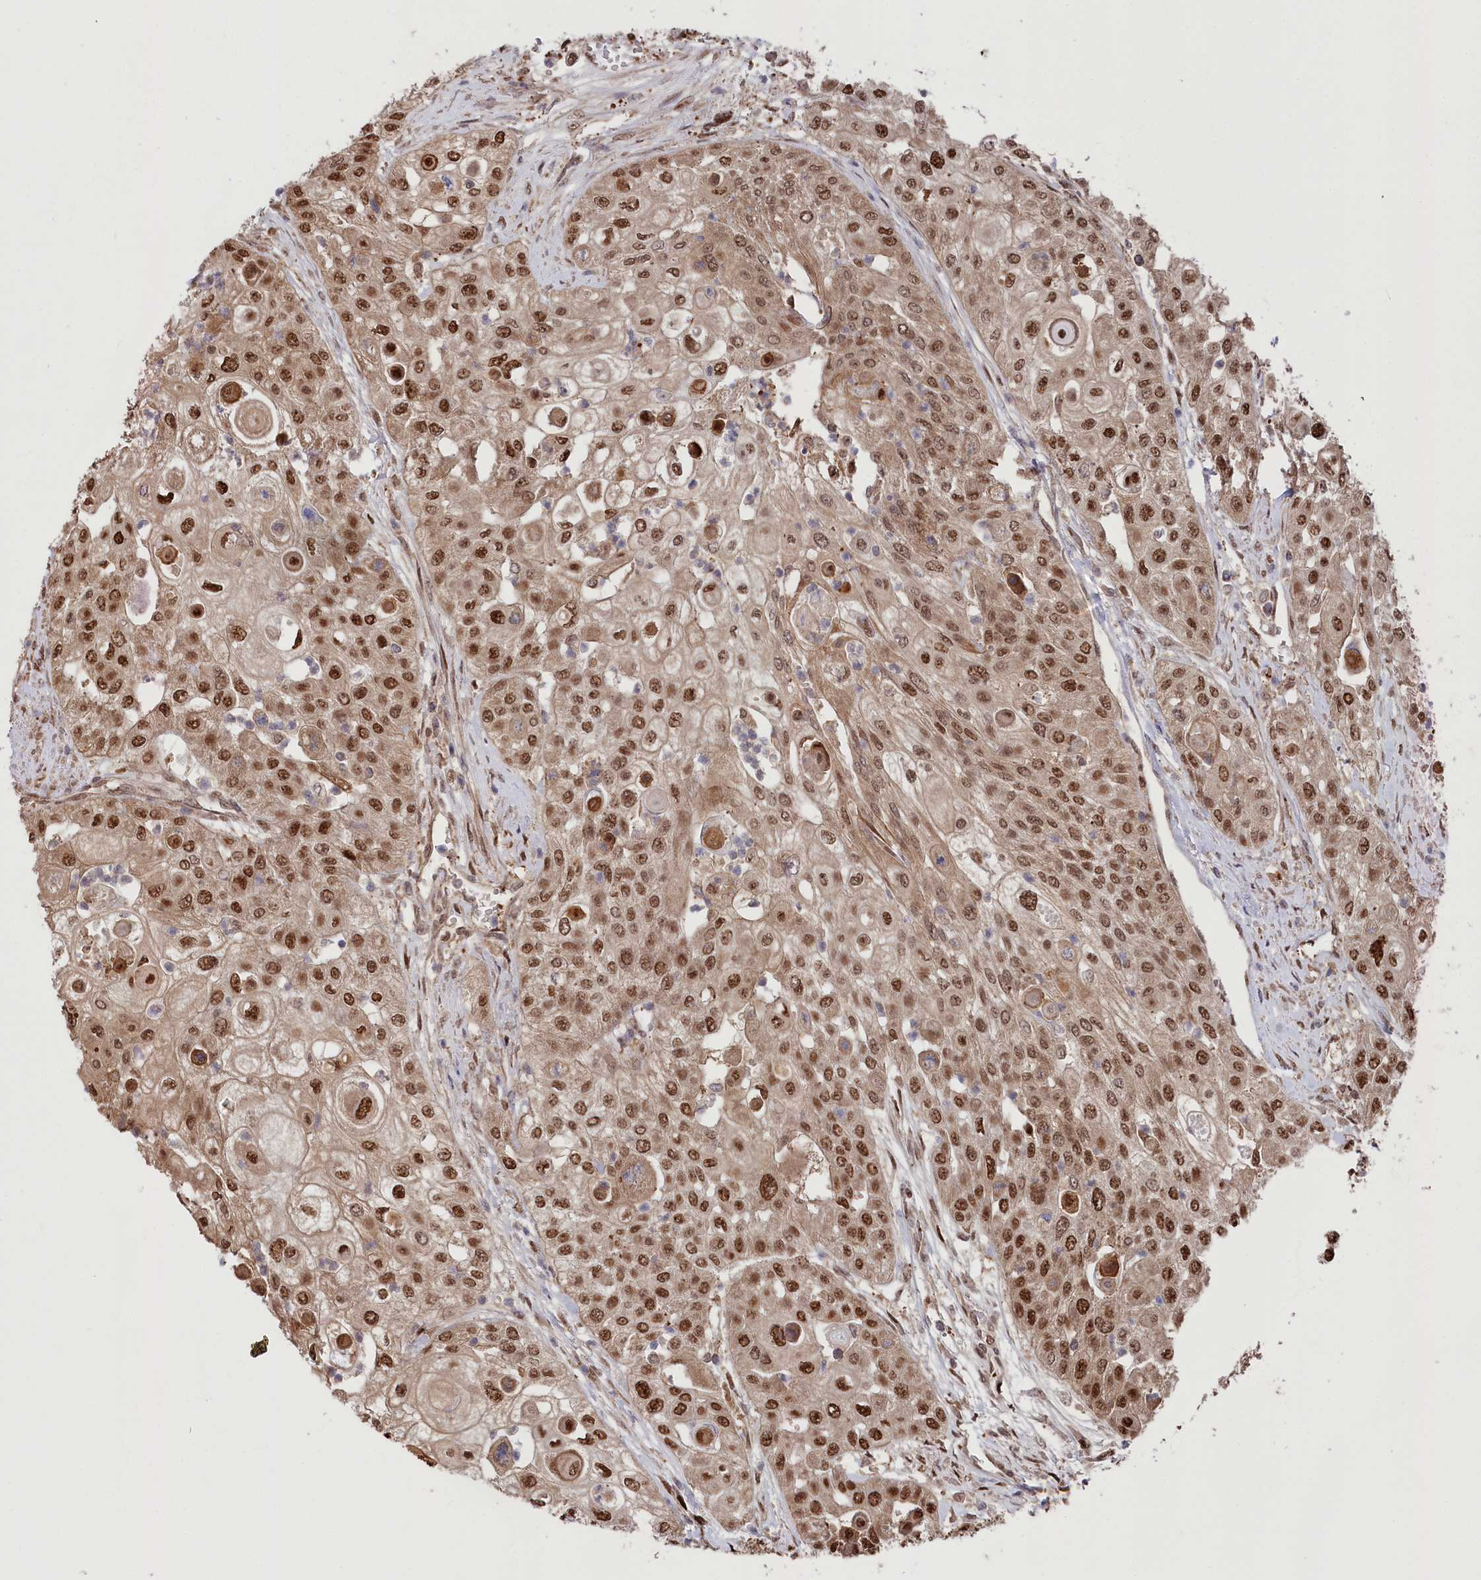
{"staining": {"intensity": "strong", "quantity": ">75%", "location": "cytoplasmic/membranous,nuclear"}, "tissue": "urothelial cancer", "cell_type": "Tumor cells", "image_type": "cancer", "snomed": [{"axis": "morphology", "description": "Urothelial carcinoma, High grade"}, {"axis": "topography", "description": "Urinary bladder"}], "caption": "A high amount of strong cytoplasmic/membranous and nuclear expression is present in approximately >75% of tumor cells in urothelial cancer tissue.", "gene": "PSMA1", "patient": {"sex": "female", "age": 79}}